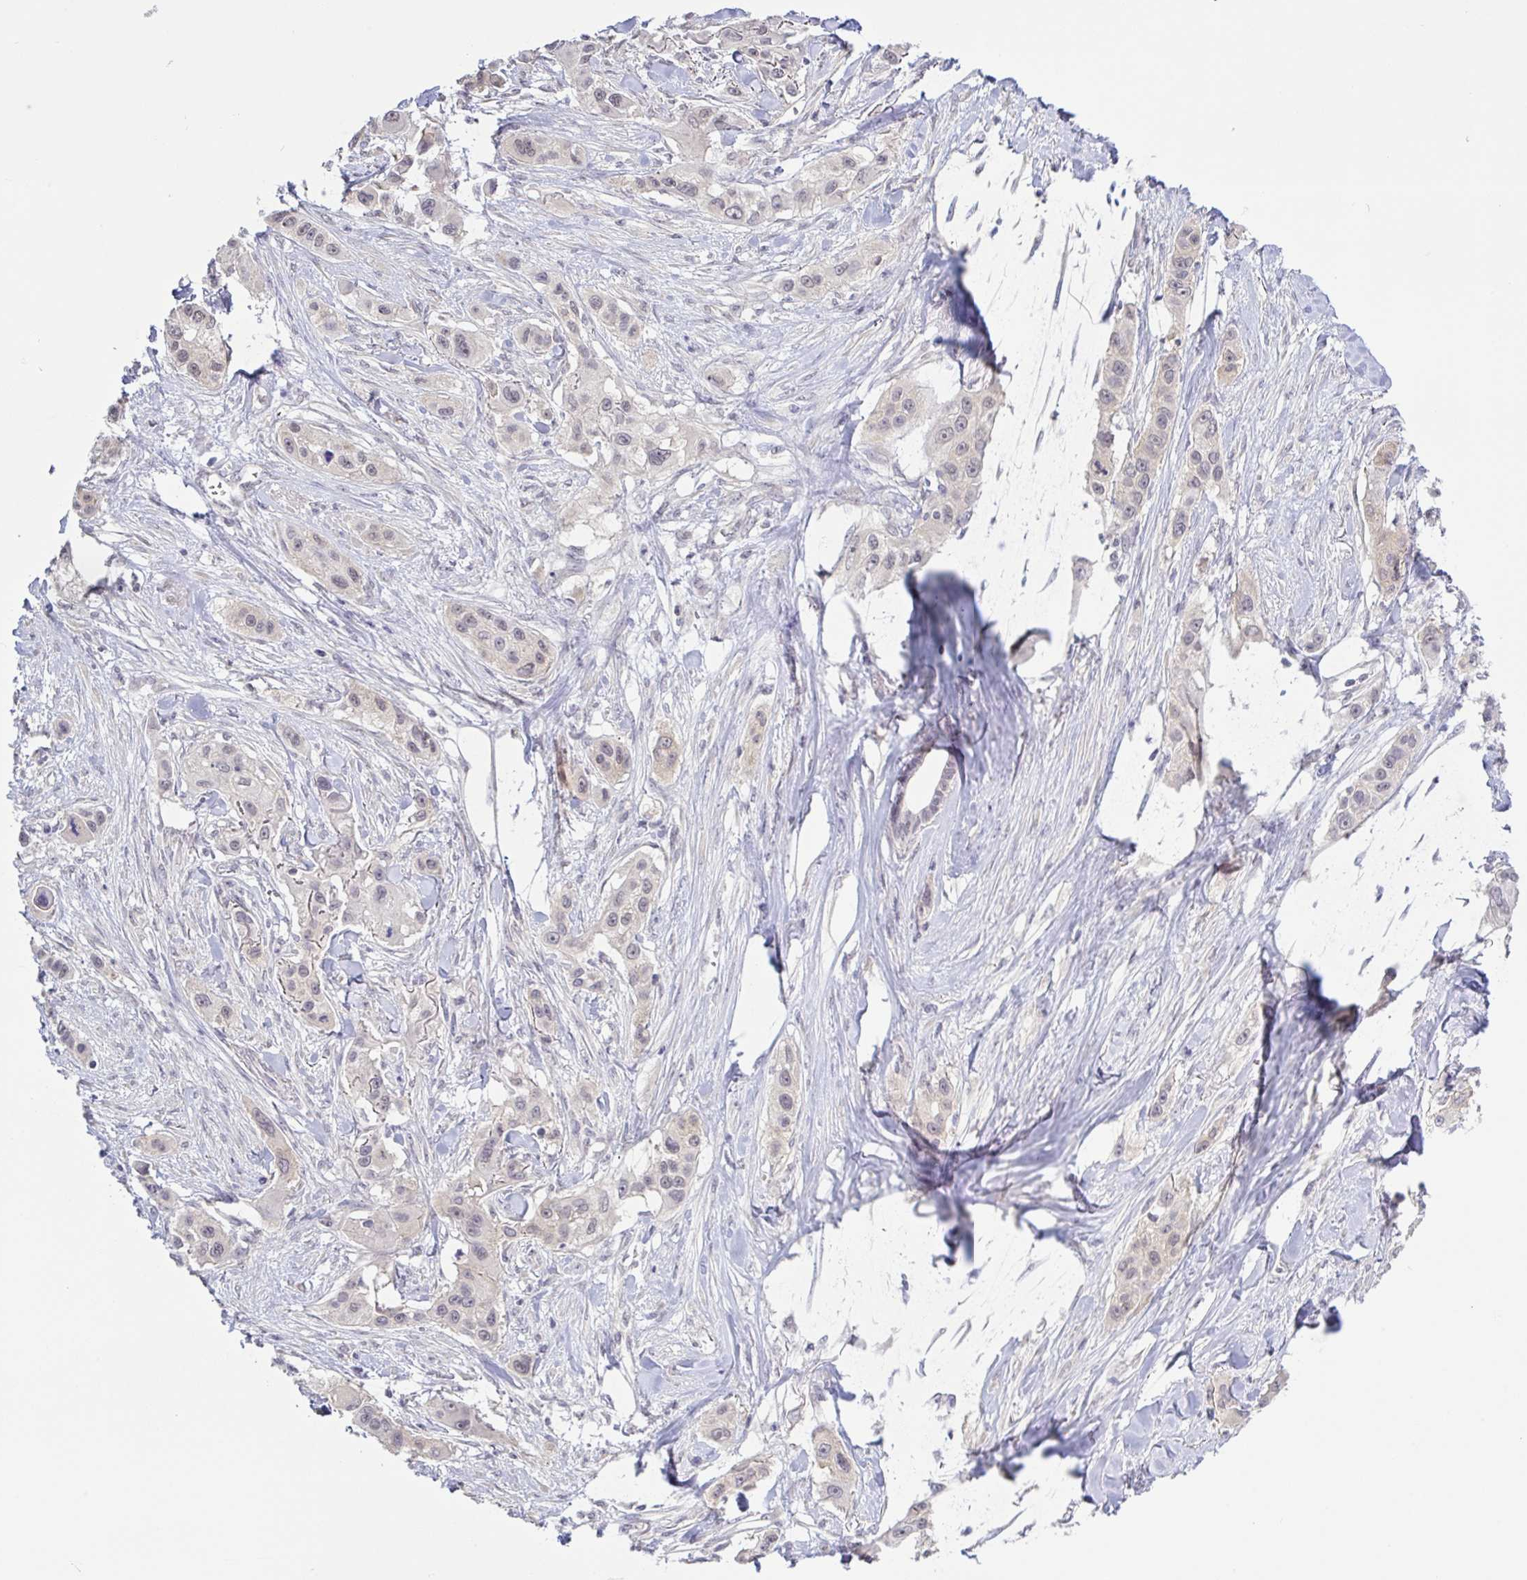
{"staining": {"intensity": "moderate", "quantity": "<25%", "location": "cytoplasmic/membranous,nuclear"}, "tissue": "skin cancer", "cell_type": "Tumor cells", "image_type": "cancer", "snomed": [{"axis": "morphology", "description": "Squamous cell carcinoma, NOS"}, {"axis": "topography", "description": "Skin"}], "caption": "Skin squamous cell carcinoma was stained to show a protein in brown. There is low levels of moderate cytoplasmic/membranous and nuclear staining in about <25% of tumor cells. Ihc stains the protein in brown and the nuclei are stained blue.", "gene": "HYPK", "patient": {"sex": "male", "age": 63}}